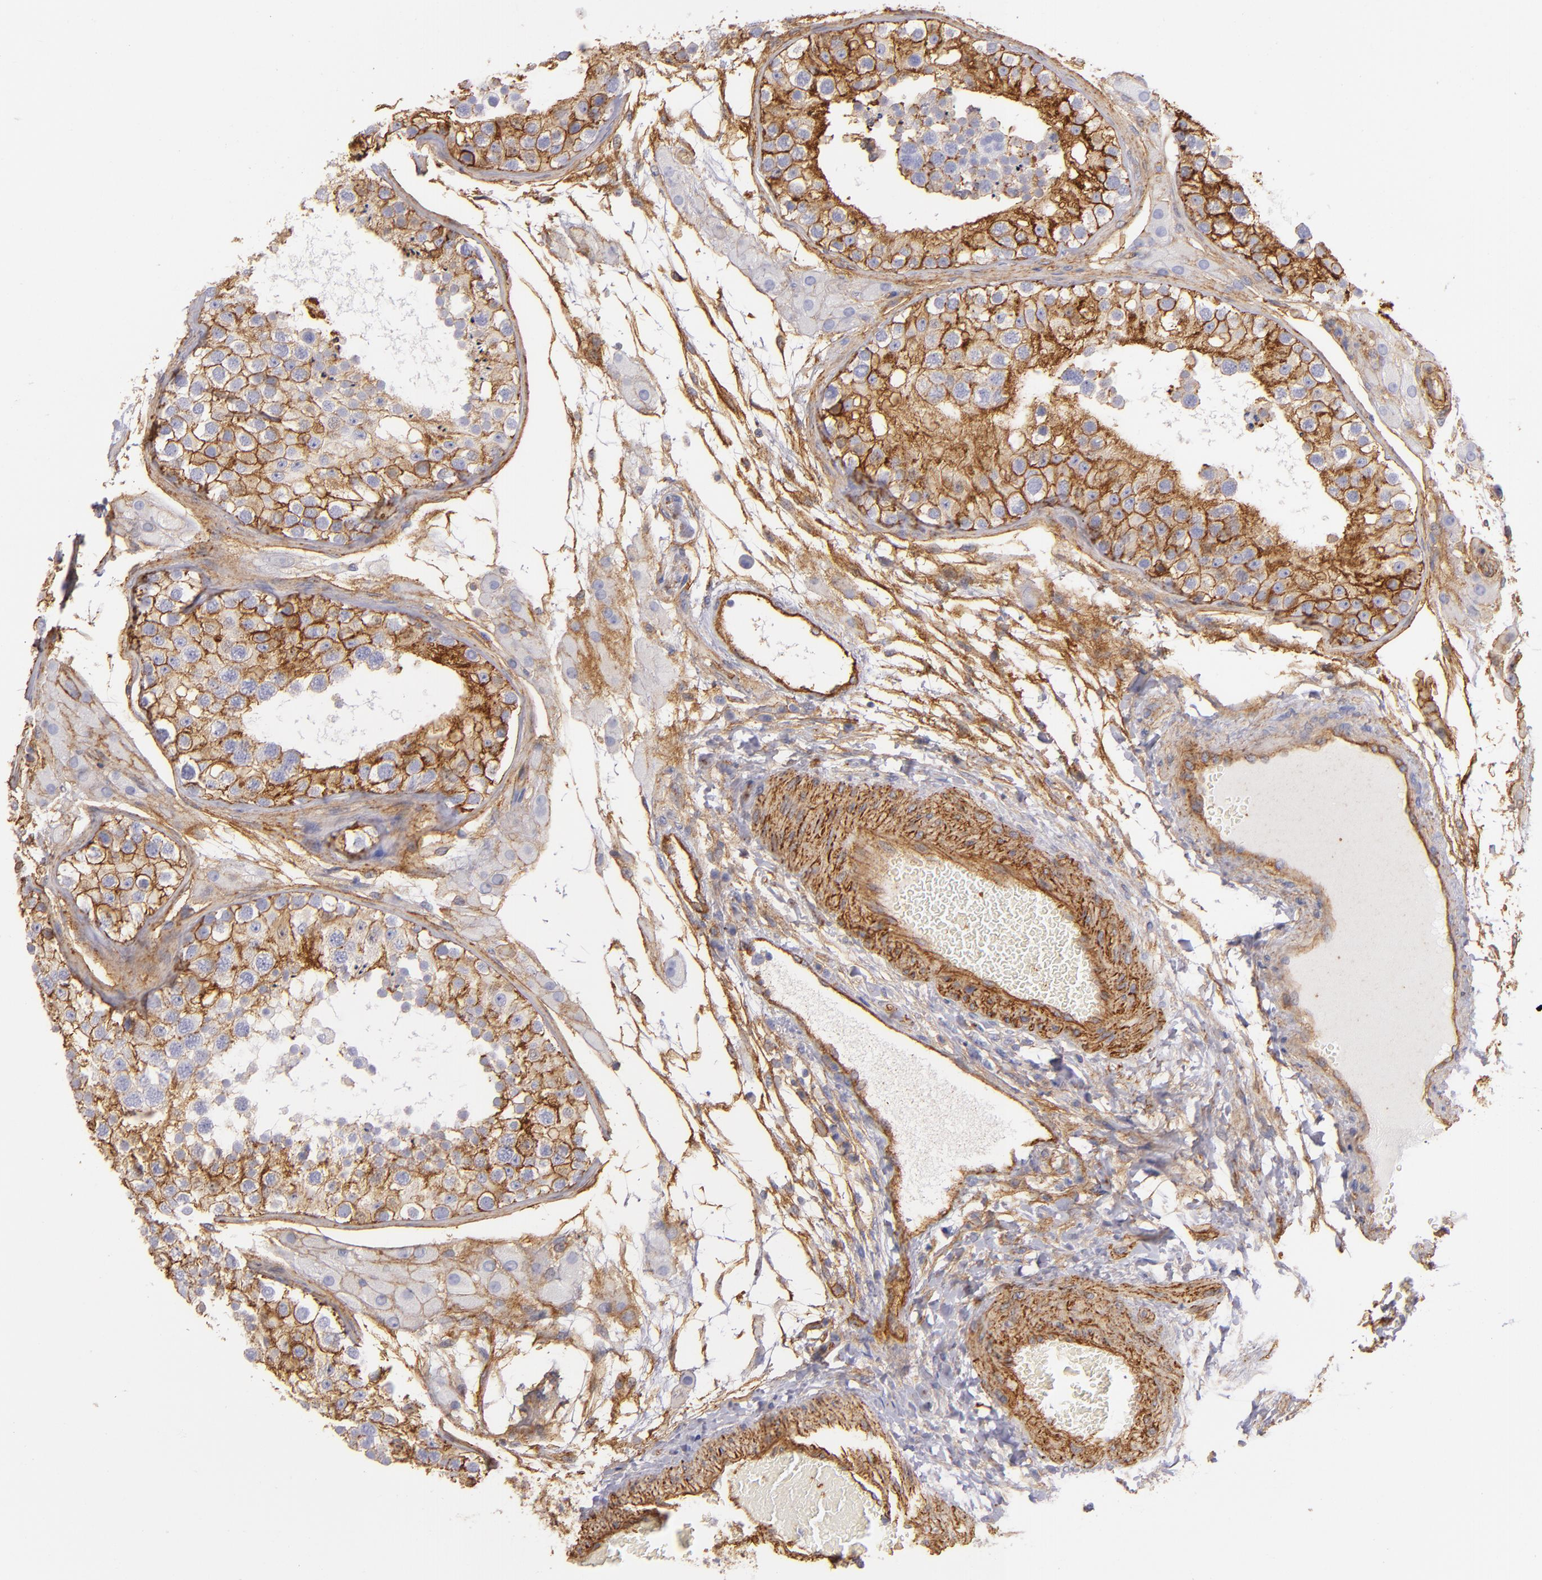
{"staining": {"intensity": "weak", "quantity": "25%-75%", "location": "cytoplasmic/membranous"}, "tissue": "testis", "cell_type": "Cells in seminiferous ducts", "image_type": "normal", "snomed": [{"axis": "morphology", "description": "Normal tissue, NOS"}, {"axis": "topography", "description": "Testis"}], "caption": "A low amount of weak cytoplasmic/membranous expression is appreciated in approximately 25%-75% of cells in seminiferous ducts in benign testis. (Brightfield microscopy of DAB IHC at high magnification).", "gene": "CD151", "patient": {"sex": "male", "age": 26}}